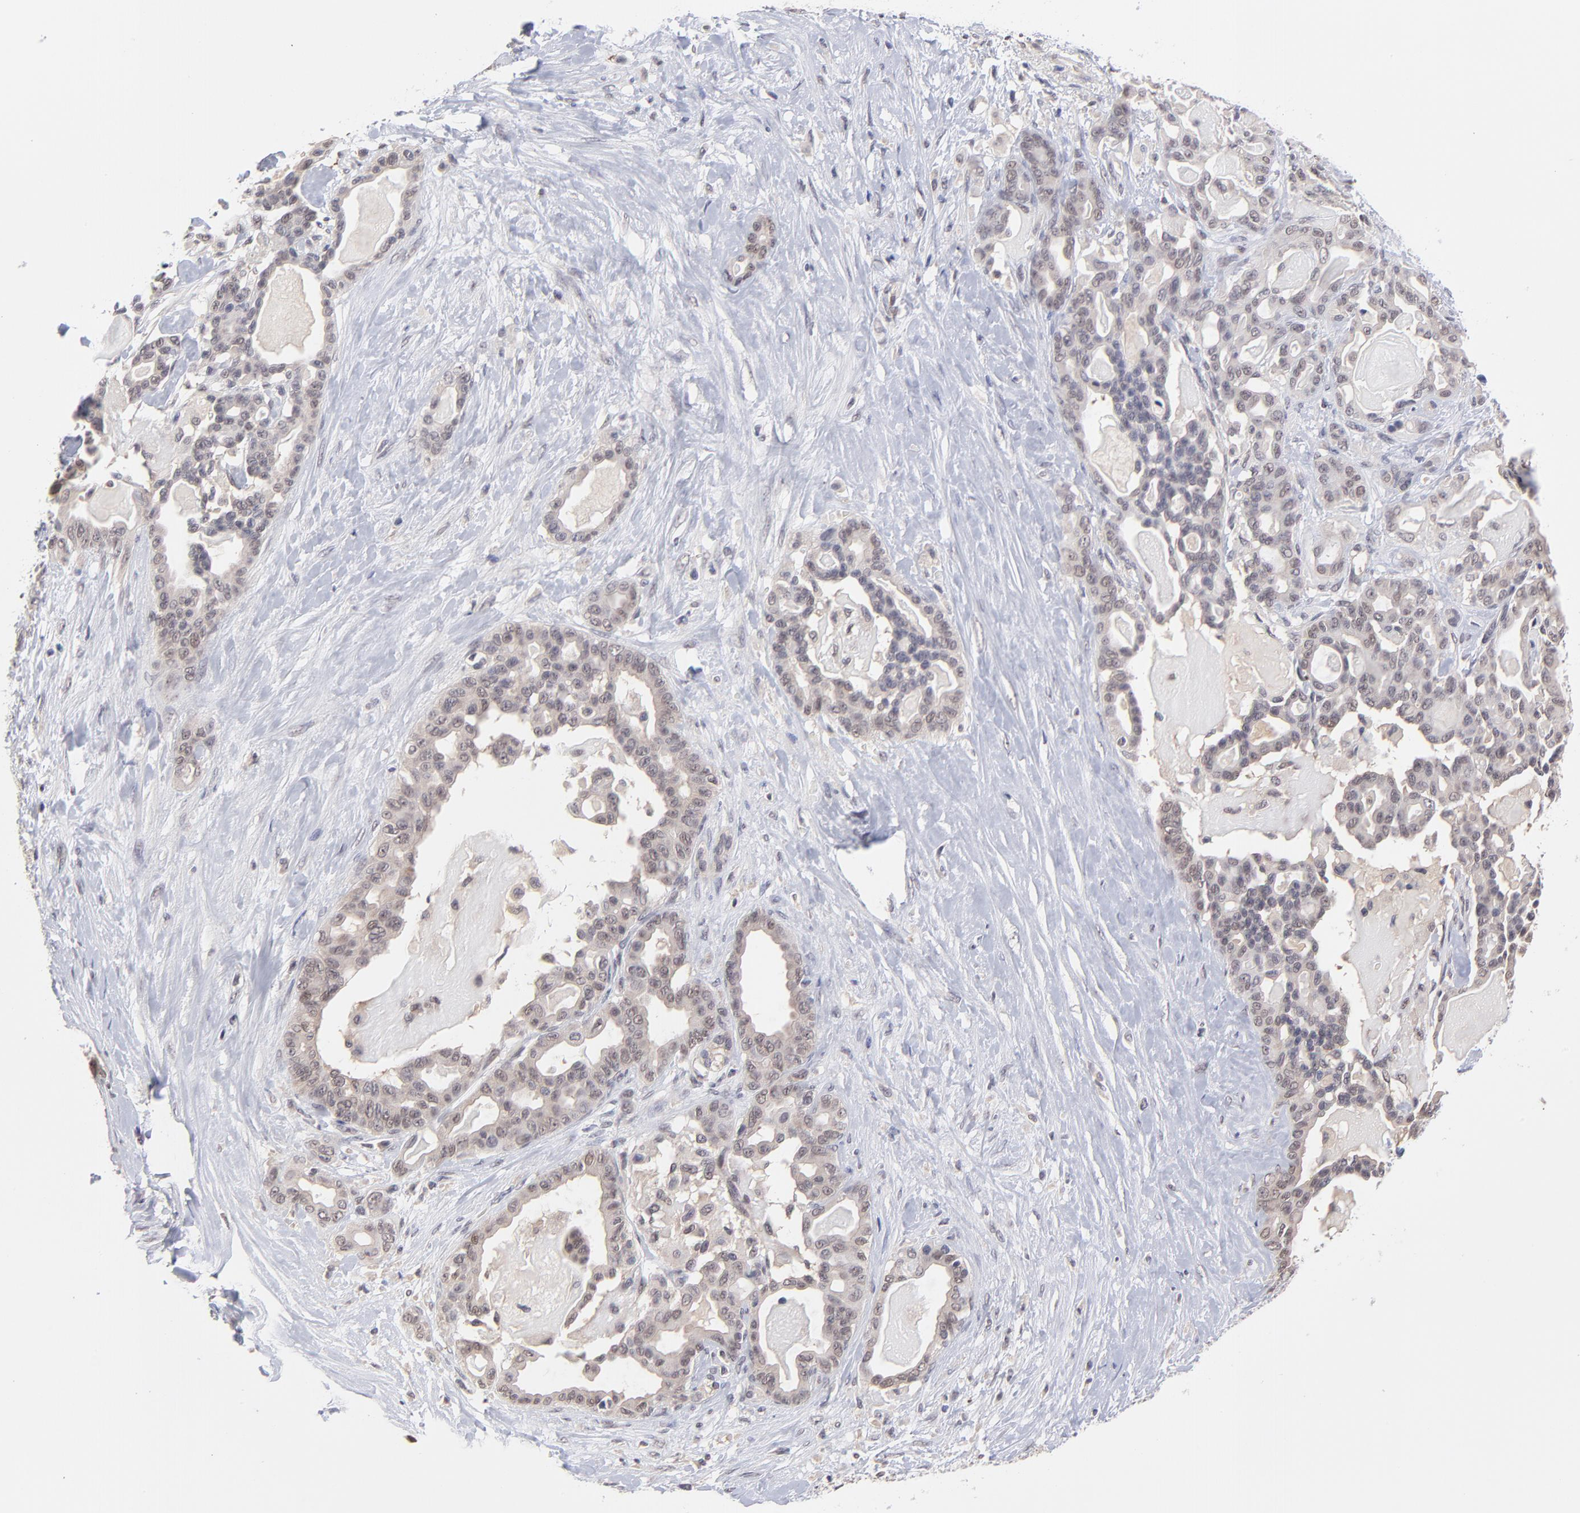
{"staining": {"intensity": "weak", "quantity": ">75%", "location": "cytoplasmic/membranous"}, "tissue": "pancreatic cancer", "cell_type": "Tumor cells", "image_type": "cancer", "snomed": [{"axis": "morphology", "description": "Adenocarcinoma, NOS"}, {"axis": "topography", "description": "Pancreas"}], "caption": "Immunohistochemistry (IHC) histopathology image of neoplastic tissue: human pancreatic adenocarcinoma stained using immunohistochemistry (IHC) reveals low levels of weak protein expression localized specifically in the cytoplasmic/membranous of tumor cells, appearing as a cytoplasmic/membranous brown color.", "gene": "UBE2E3", "patient": {"sex": "male", "age": 63}}